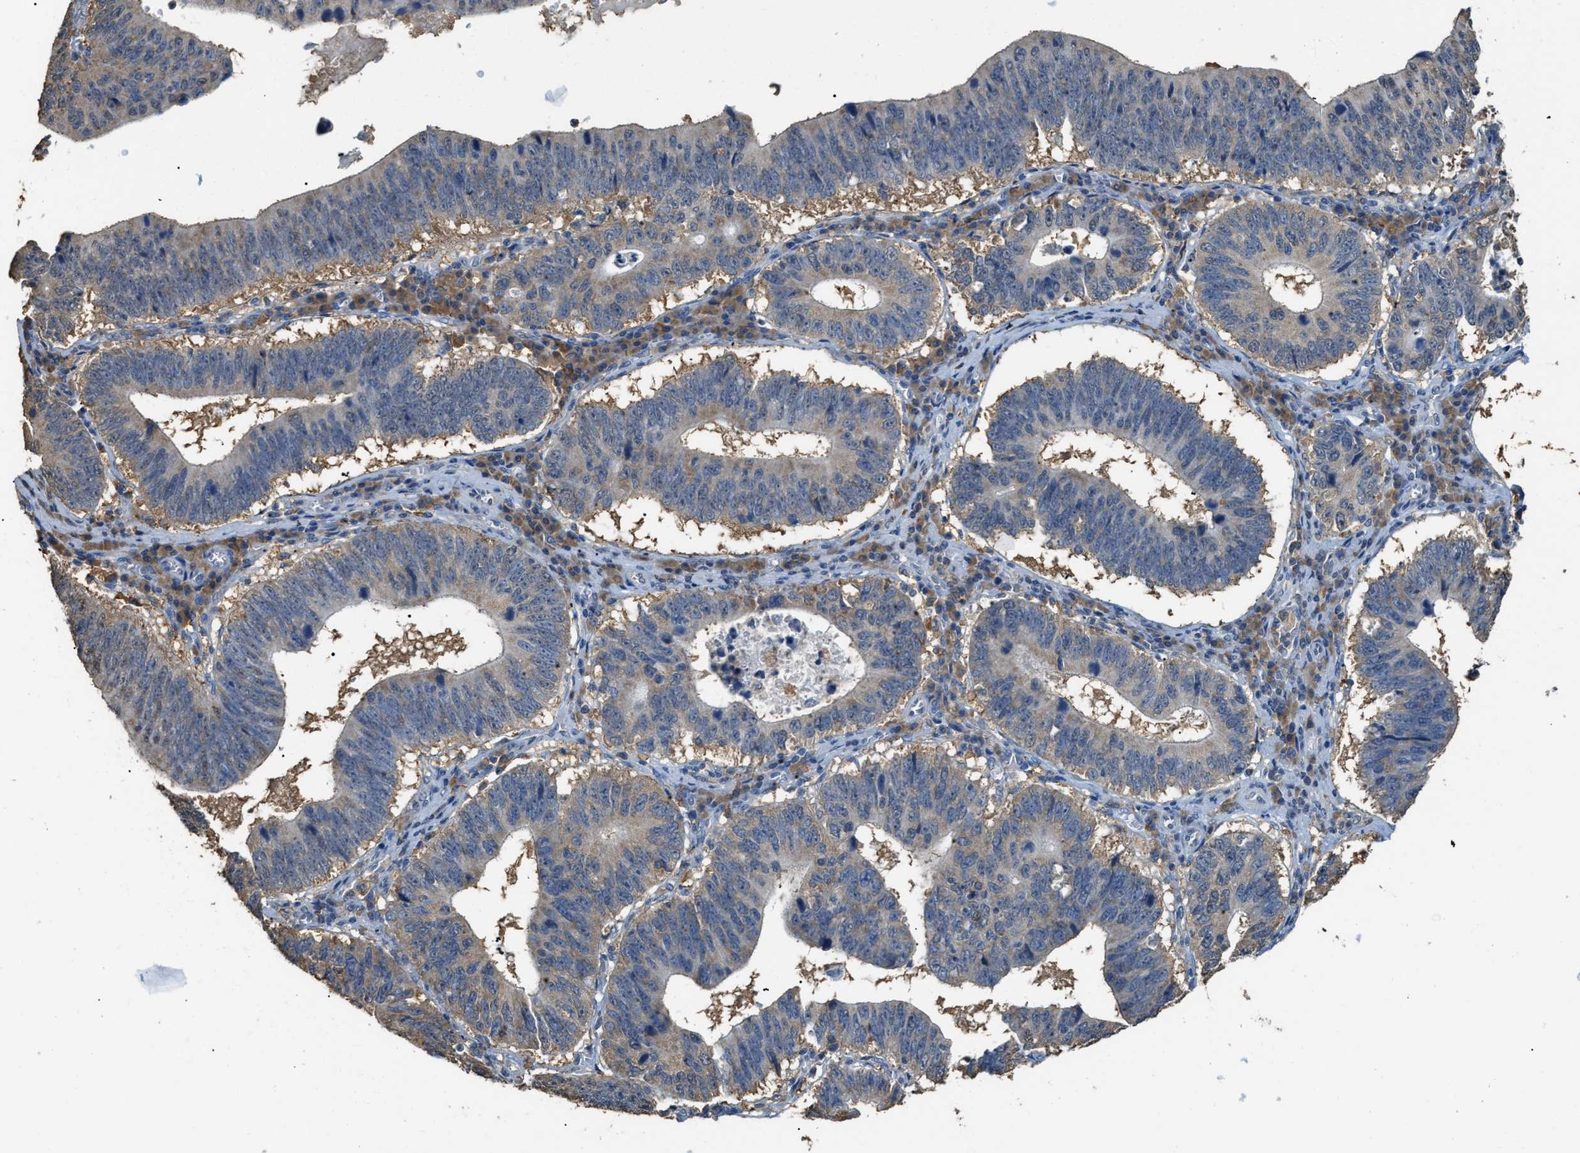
{"staining": {"intensity": "weak", "quantity": "<25%", "location": "cytoplasmic/membranous"}, "tissue": "stomach cancer", "cell_type": "Tumor cells", "image_type": "cancer", "snomed": [{"axis": "morphology", "description": "Adenocarcinoma, NOS"}, {"axis": "topography", "description": "Stomach"}], "caption": "There is no significant positivity in tumor cells of stomach cancer.", "gene": "GCN1", "patient": {"sex": "male", "age": 59}}